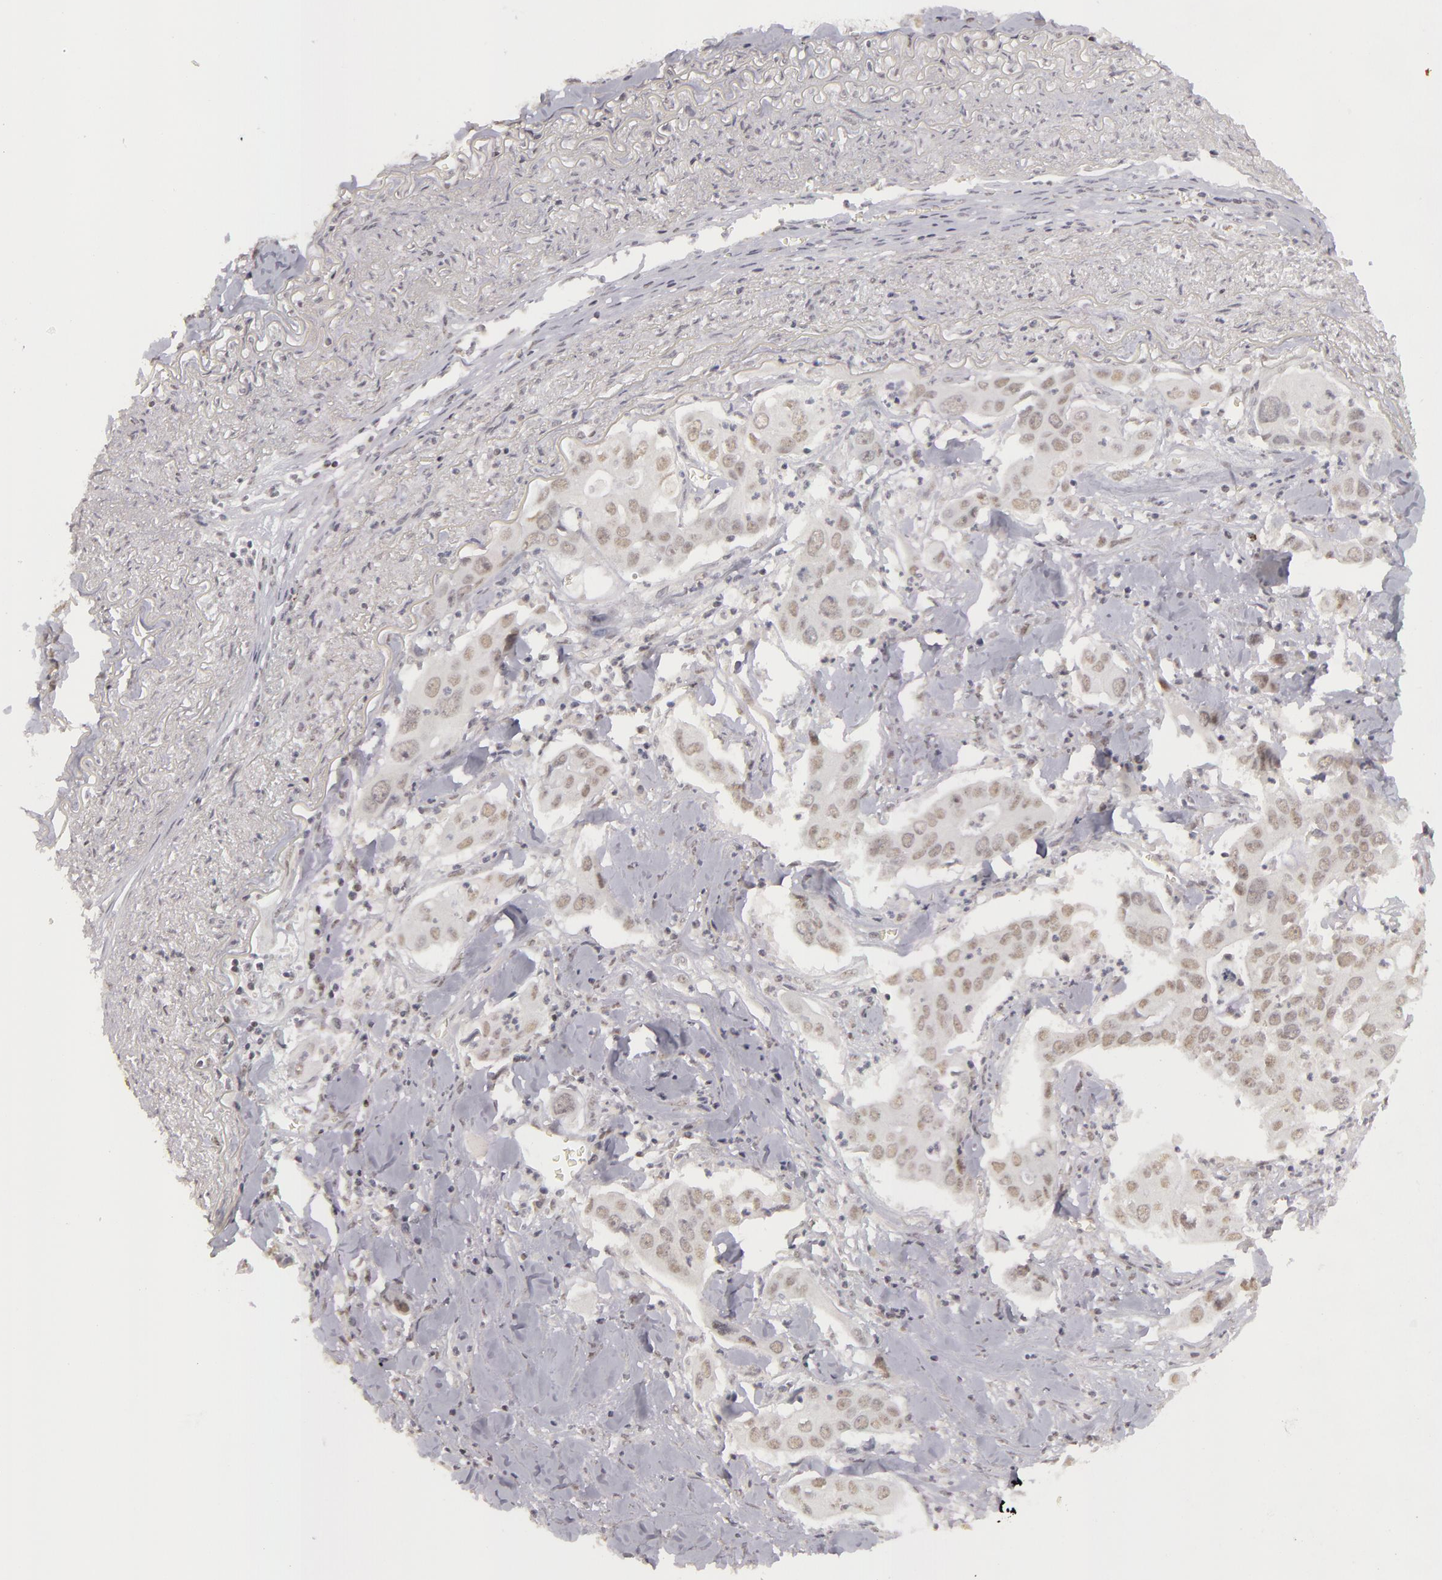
{"staining": {"intensity": "weak", "quantity": "<25%", "location": "nuclear"}, "tissue": "lung cancer", "cell_type": "Tumor cells", "image_type": "cancer", "snomed": [{"axis": "morphology", "description": "Adenocarcinoma, NOS"}, {"axis": "topography", "description": "Lung"}], "caption": "This is a image of IHC staining of lung cancer (adenocarcinoma), which shows no expression in tumor cells. Brightfield microscopy of immunohistochemistry stained with DAB (brown) and hematoxylin (blue), captured at high magnification.", "gene": "RRP7A", "patient": {"sex": "male", "age": 48}}